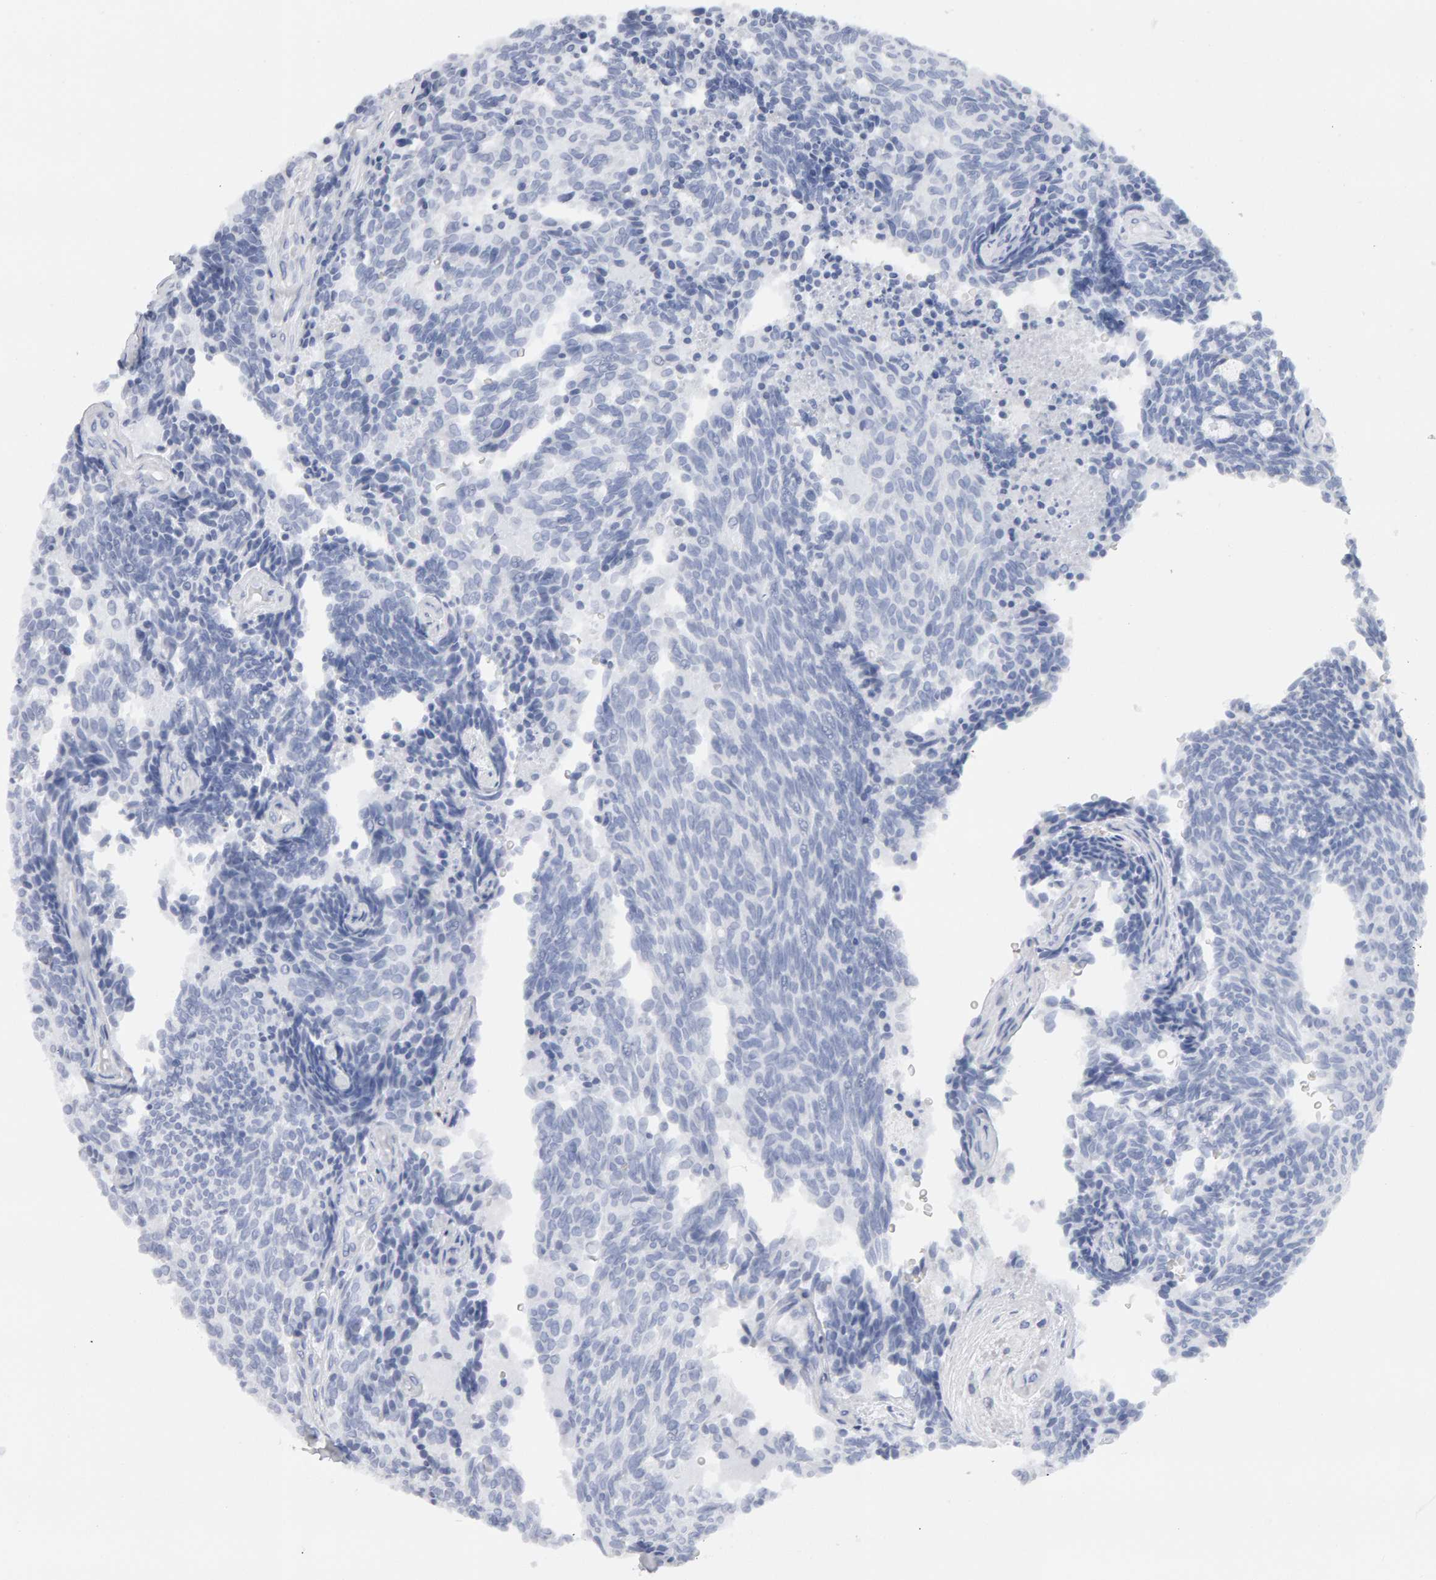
{"staining": {"intensity": "negative", "quantity": "none", "location": "none"}, "tissue": "carcinoid", "cell_type": "Tumor cells", "image_type": "cancer", "snomed": [{"axis": "morphology", "description": "Carcinoid, malignant, NOS"}, {"axis": "topography", "description": "Pancreas"}], "caption": "Tumor cells show no significant protein expression in carcinoid.", "gene": "METRNL", "patient": {"sex": "female", "age": 54}}